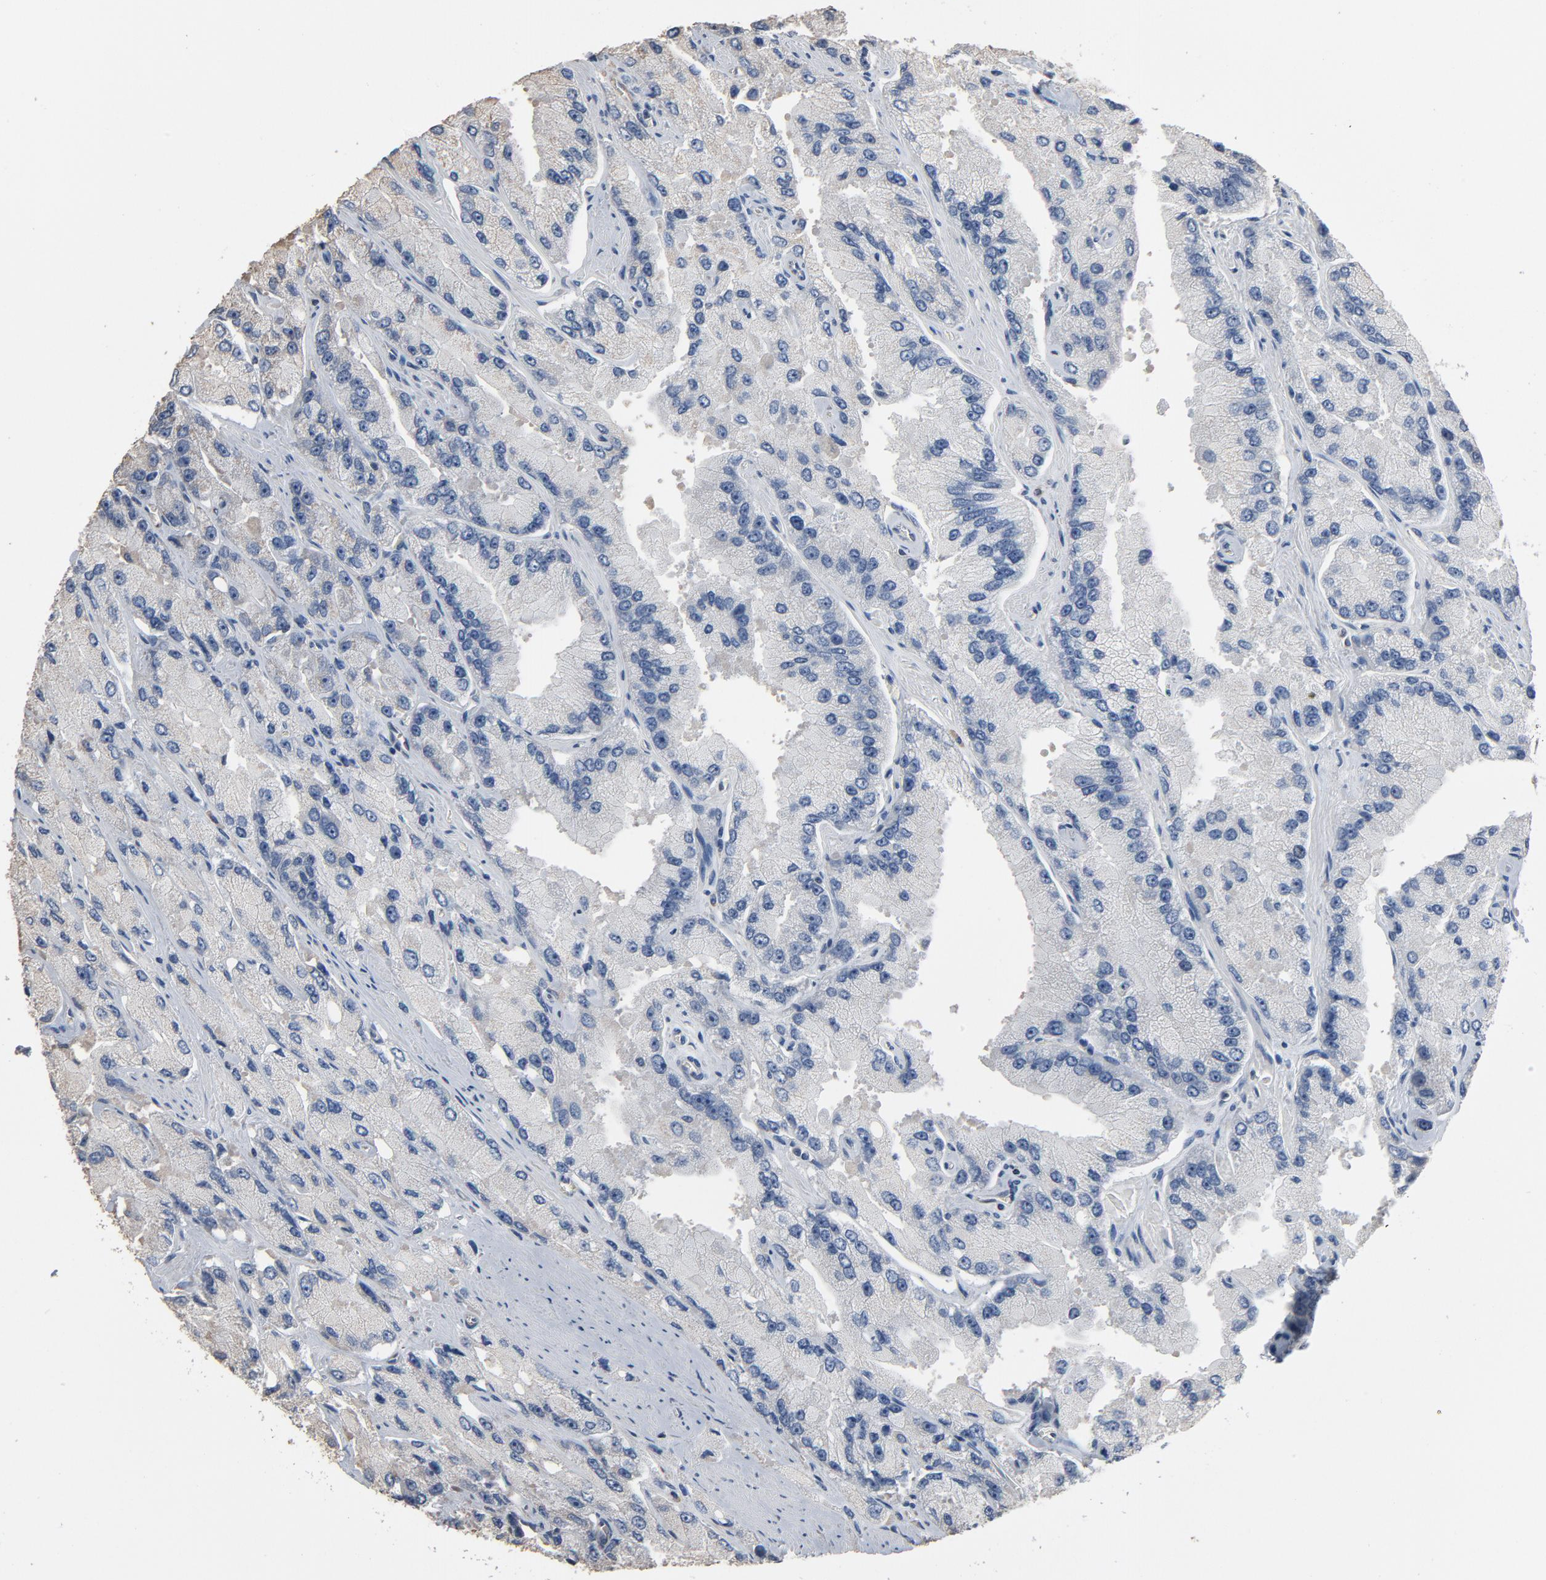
{"staining": {"intensity": "negative", "quantity": "none", "location": "none"}, "tissue": "prostate cancer", "cell_type": "Tumor cells", "image_type": "cancer", "snomed": [{"axis": "morphology", "description": "Adenocarcinoma, High grade"}, {"axis": "topography", "description": "Prostate"}], "caption": "Immunohistochemistry (IHC) photomicrograph of human prostate high-grade adenocarcinoma stained for a protein (brown), which displays no positivity in tumor cells. The staining is performed using DAB brown chromogen with nuclei counter-stained in using hematoxylin.", "gene": "SOX6", "patient": {"sex": "male", "age": 58}}